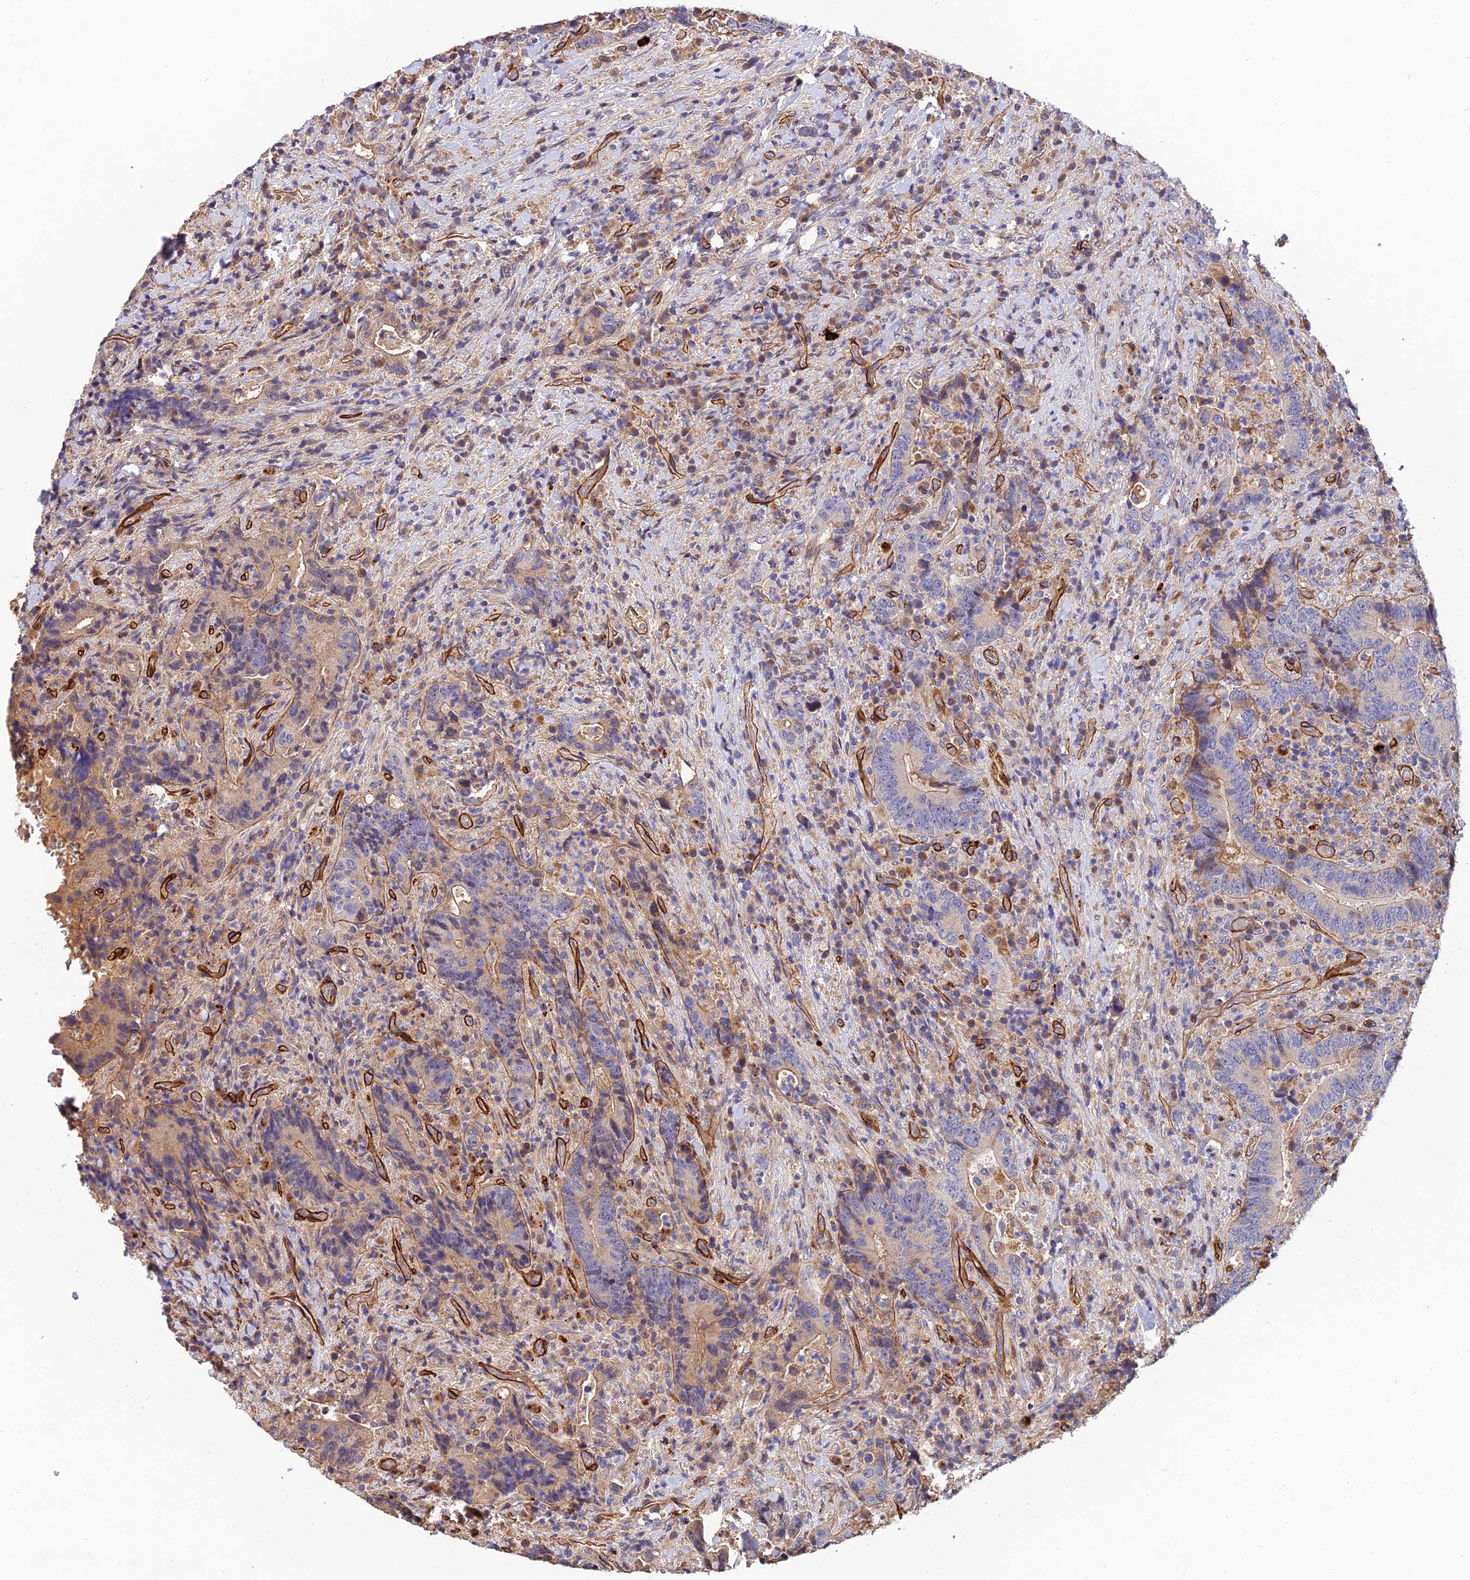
{"staining": {"intensity": "negative", "quantity": "none", "location": "none"}, "tissue": "colorectal cancer", "cell_type": "Tumor cells", "image_type": "cancer", "snomed": [{"axis": "morphology", "description": "Adenocarcinoma, NOS"}, {"axis": "topography", "description": "Colon"}], "caption": "This is a micrograph of IHC staining of colorectal cancer (adenocarcinoma), which shows no positivity in tumor cells.", "gene": "MRPL35", "patient": {"sex": "female", "age": 75}}